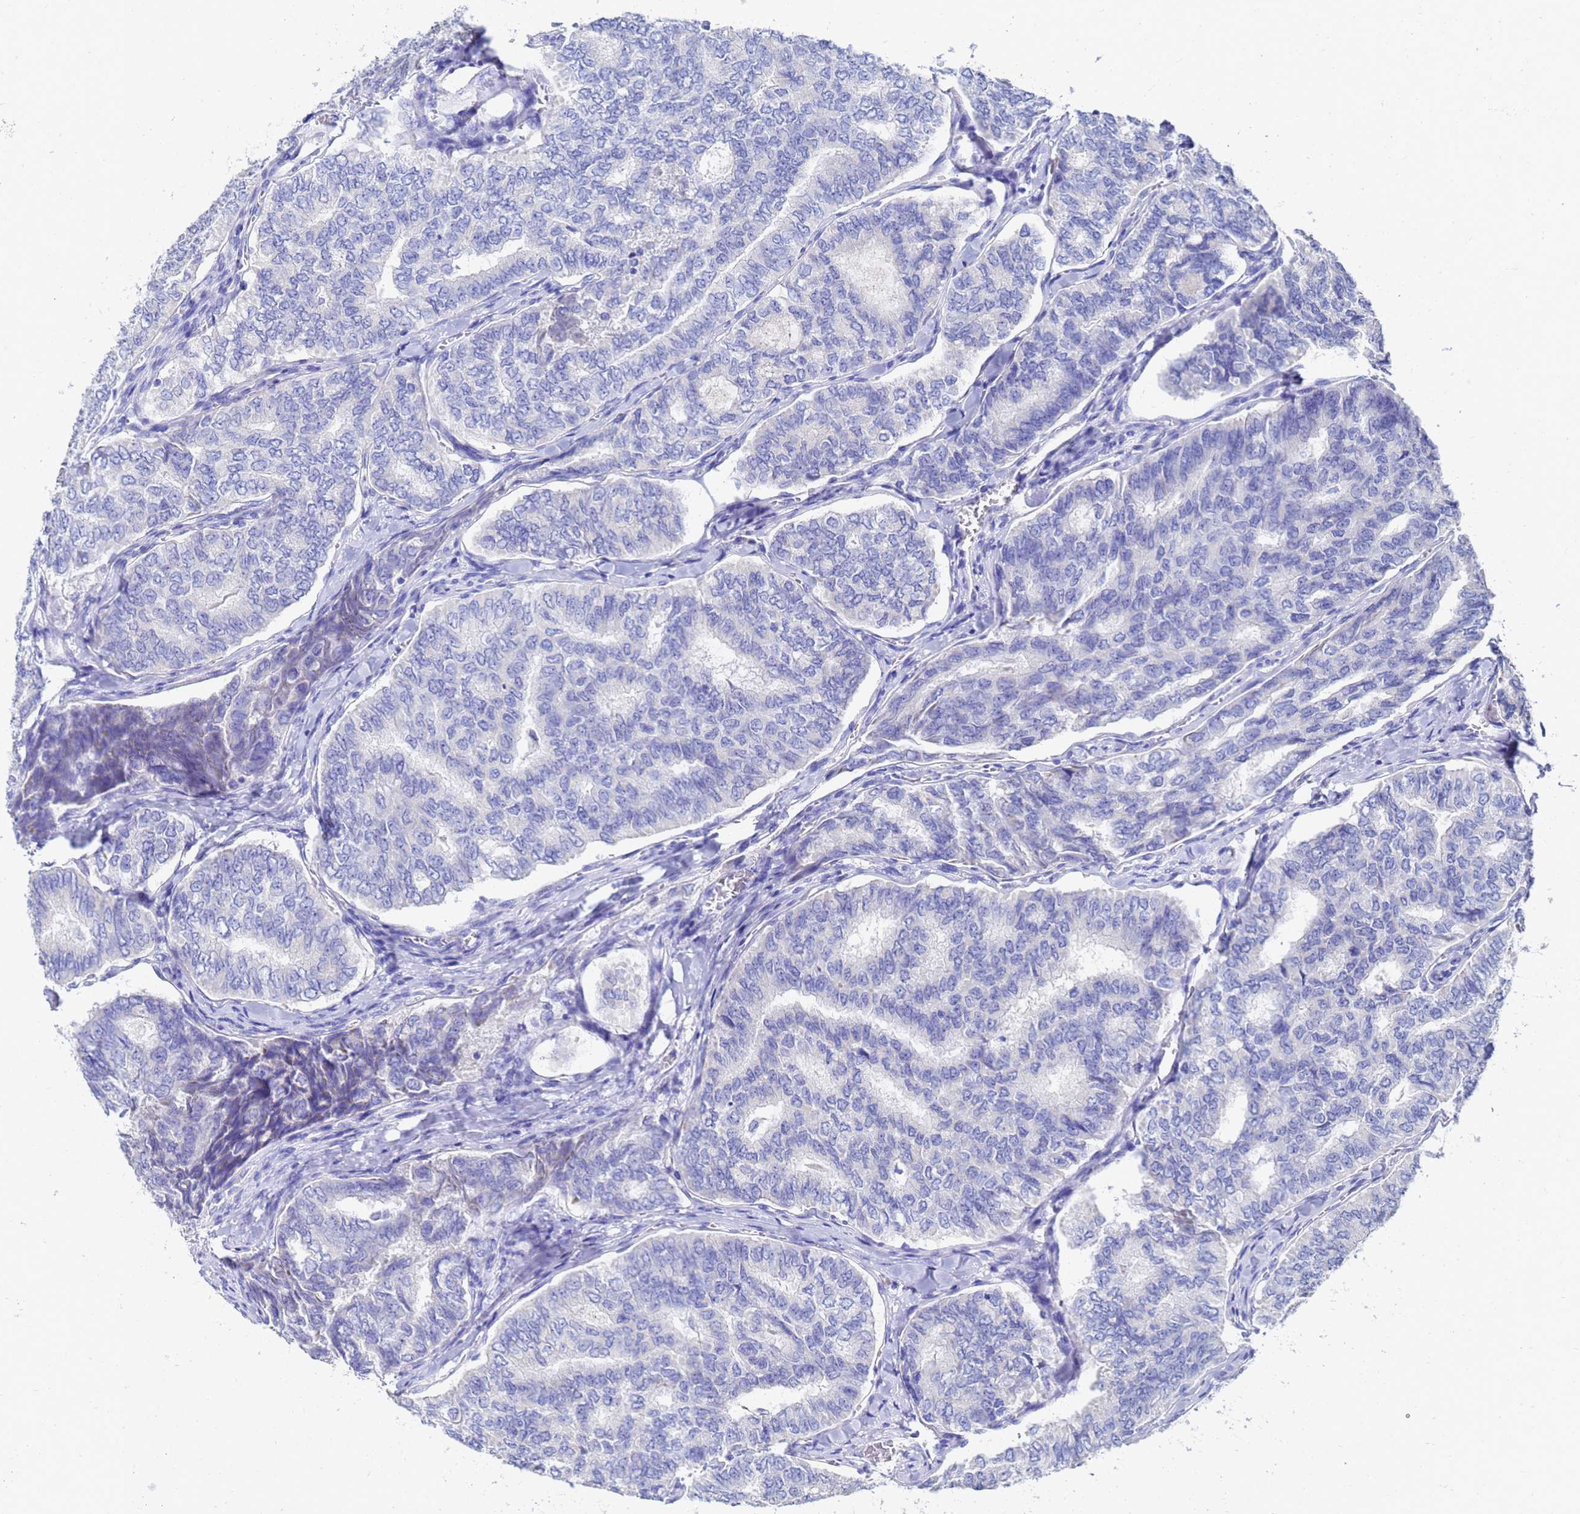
{"staining": {"intensity": "negative", "quantity": "none", "location": "none"}, "tissue": "thyroid cancer", "cell_type": "Tumor cells", "image_type": "cancer", "snomed": [{"axis": "morphology", "description": "Papillary adenocarcinoma, NOS"}, {"axis": "topography", "description": "Thyroid gland"}], "caption": "Immunohistochemical staining of human thyroid cancer shows no significant staining in tumor cells.", "gene": "C2orf72", "patient": {"sex": "female", "age": 35}}